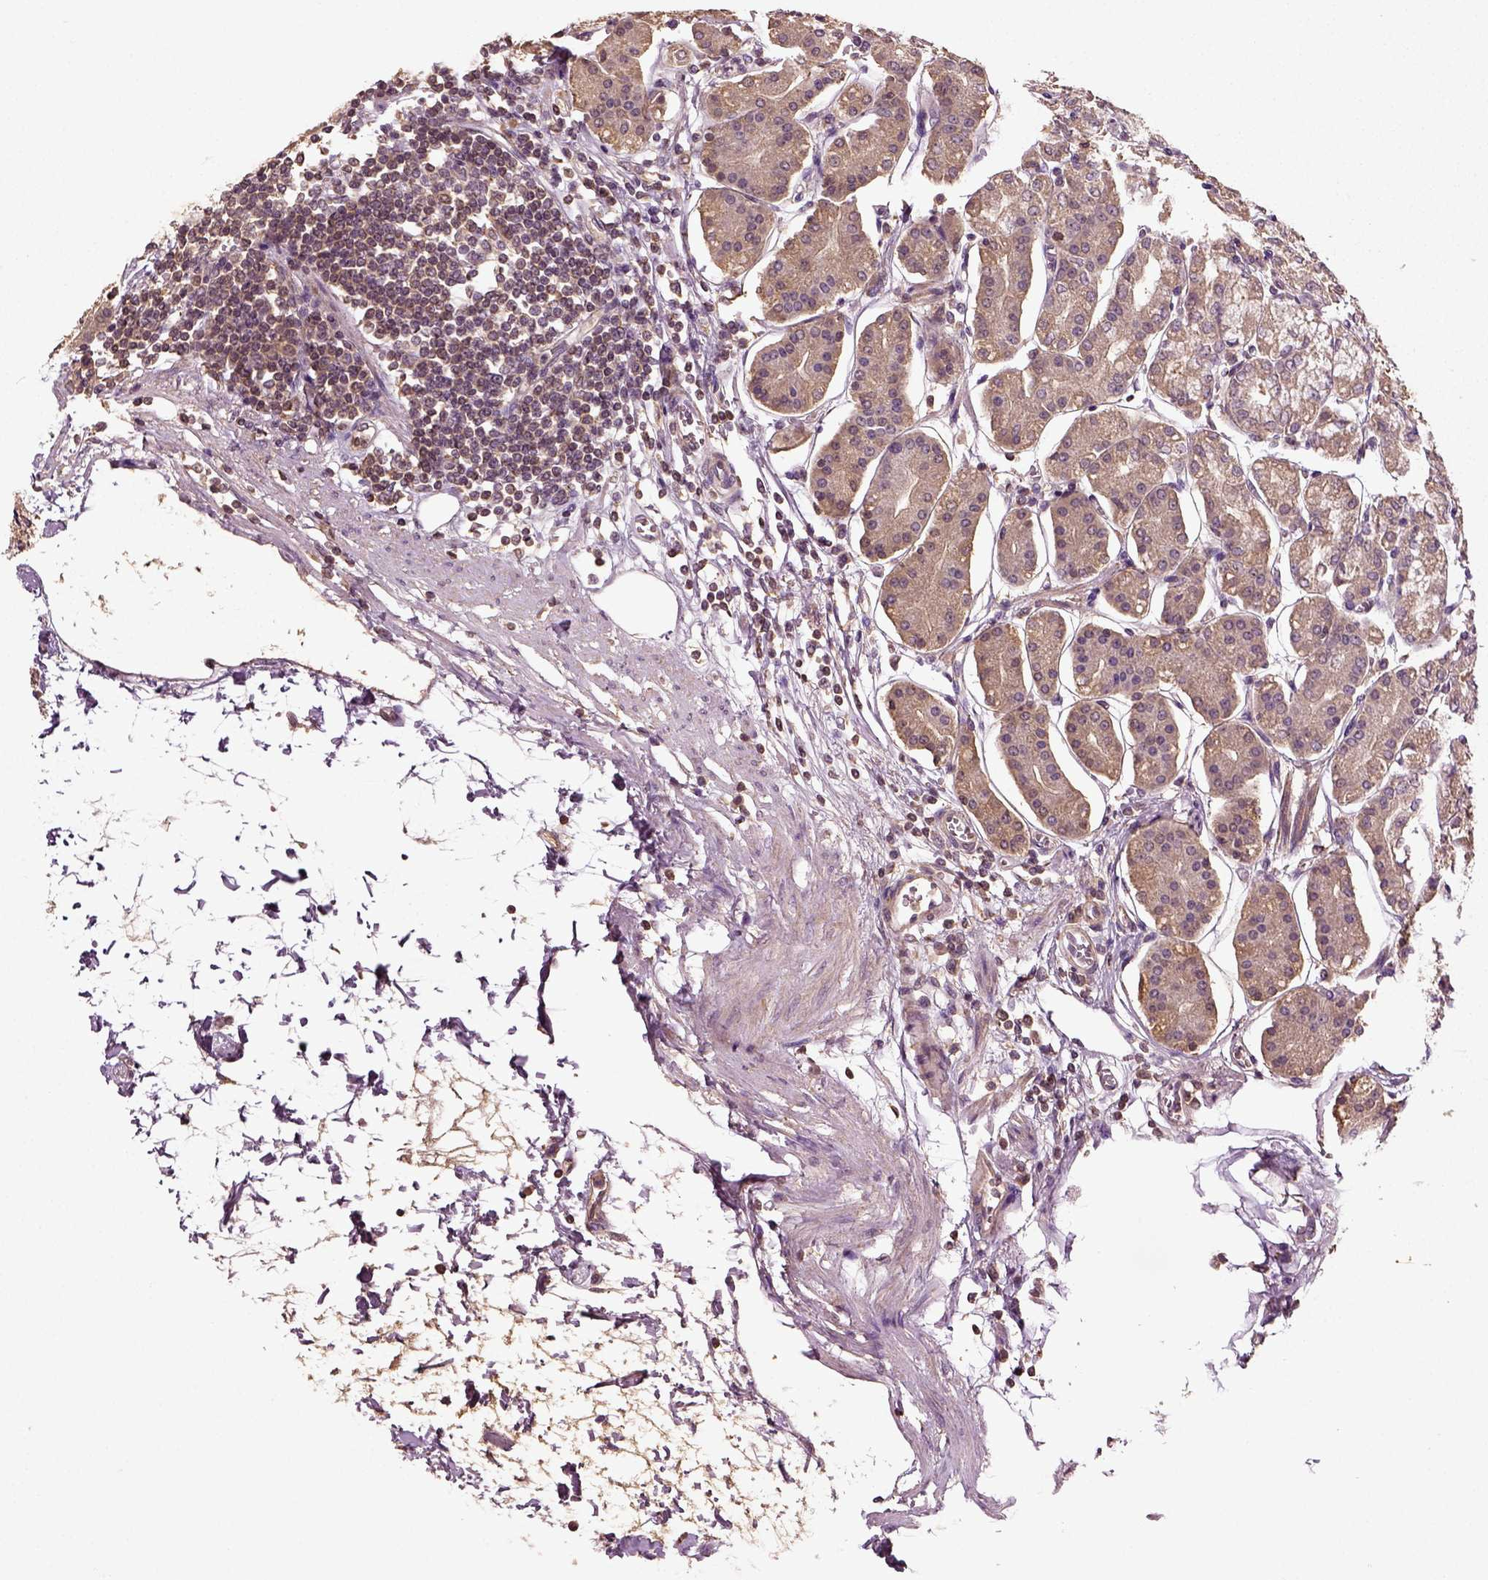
{"staining": {"intensity": "moderate", "quantity": "25%-75%", "location": "cytoplasmic/membranous"}, "tissue": "stomach", "cell_type": "Glandular cells", "image_type": "normal", "snomed": [{"axis": "morphology", "description": "Normal tissue, NOS"}, {"axis": "topography", "description": "Skeletal muscle"}, {"axis": "topography", "description": "Stomach"}], "caption": "Immunohistochemical staining of benign human stomach reveals 25%-75% levels of moderate cytoplasmic/membranous protein expression in about 25%-75% of glandular cells. Immunohistochemistry stains the protein in brown and the nuclei are stained blue.", "gene": "ERV3", "patient": {"sex": "female", "age": 57}}